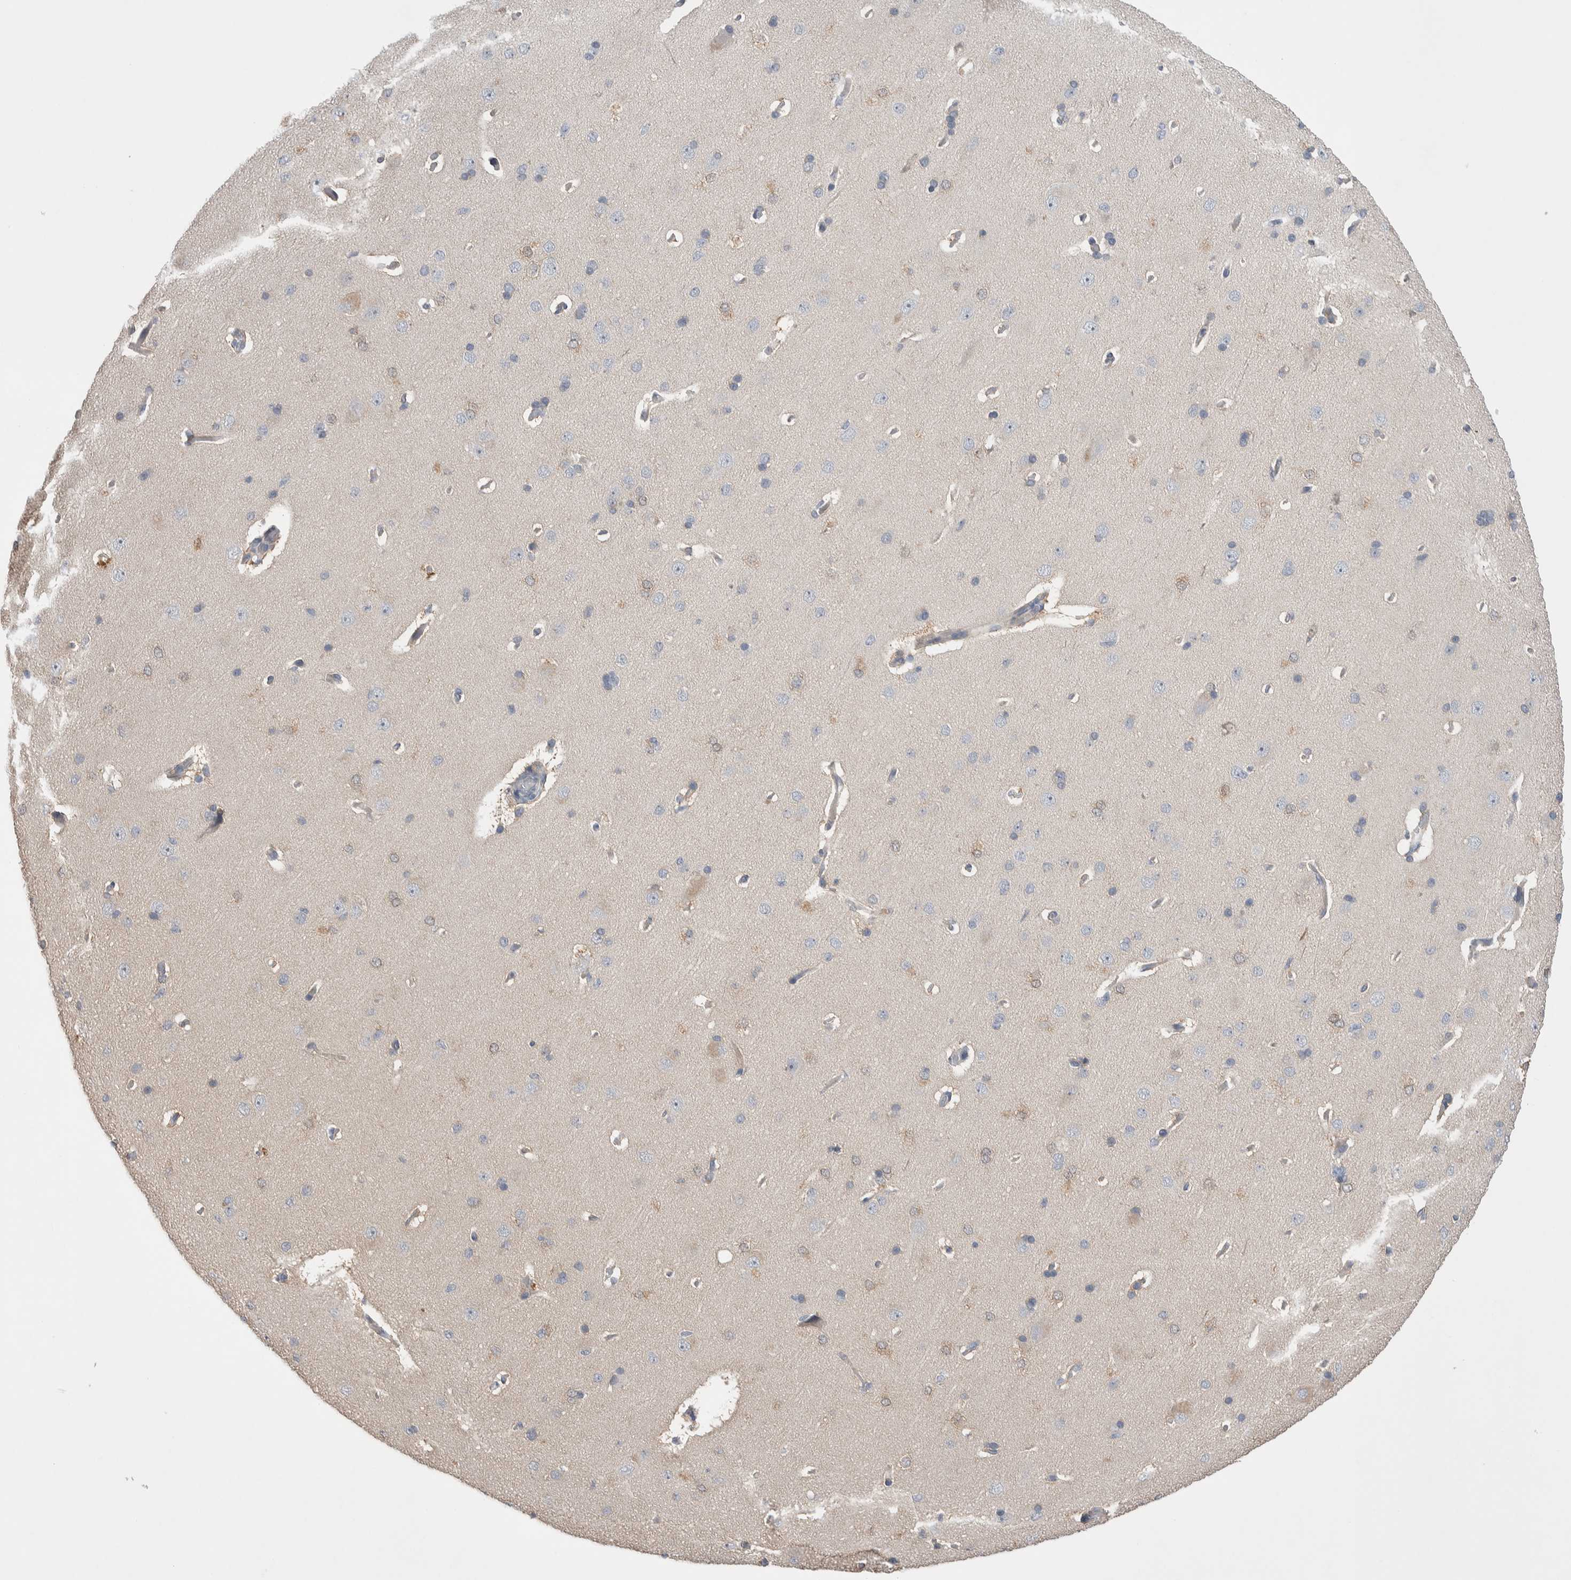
{"staining": {"intensity": "weak", "quantity": "25%-75%", "location": "cytoplasmic/membranous"}, "tissue": "cerebral cortex", "cell_type": "Endothelial cells", "image_type": "normal", "snomed": [{"axis": "morphology", "description": "Normal tissue, NOS"}, {"axis": "topography", "description": "Cerebral cortex"}], "caption": "A high-resolution image shows IHC staining of normal cerebral cortex, which shows weak cytoplasmic/membranous staining in approximately 25%-75% of endothelial cells.", "gene": "CEP131", "patient": {"sex": "male", "age": 62}}